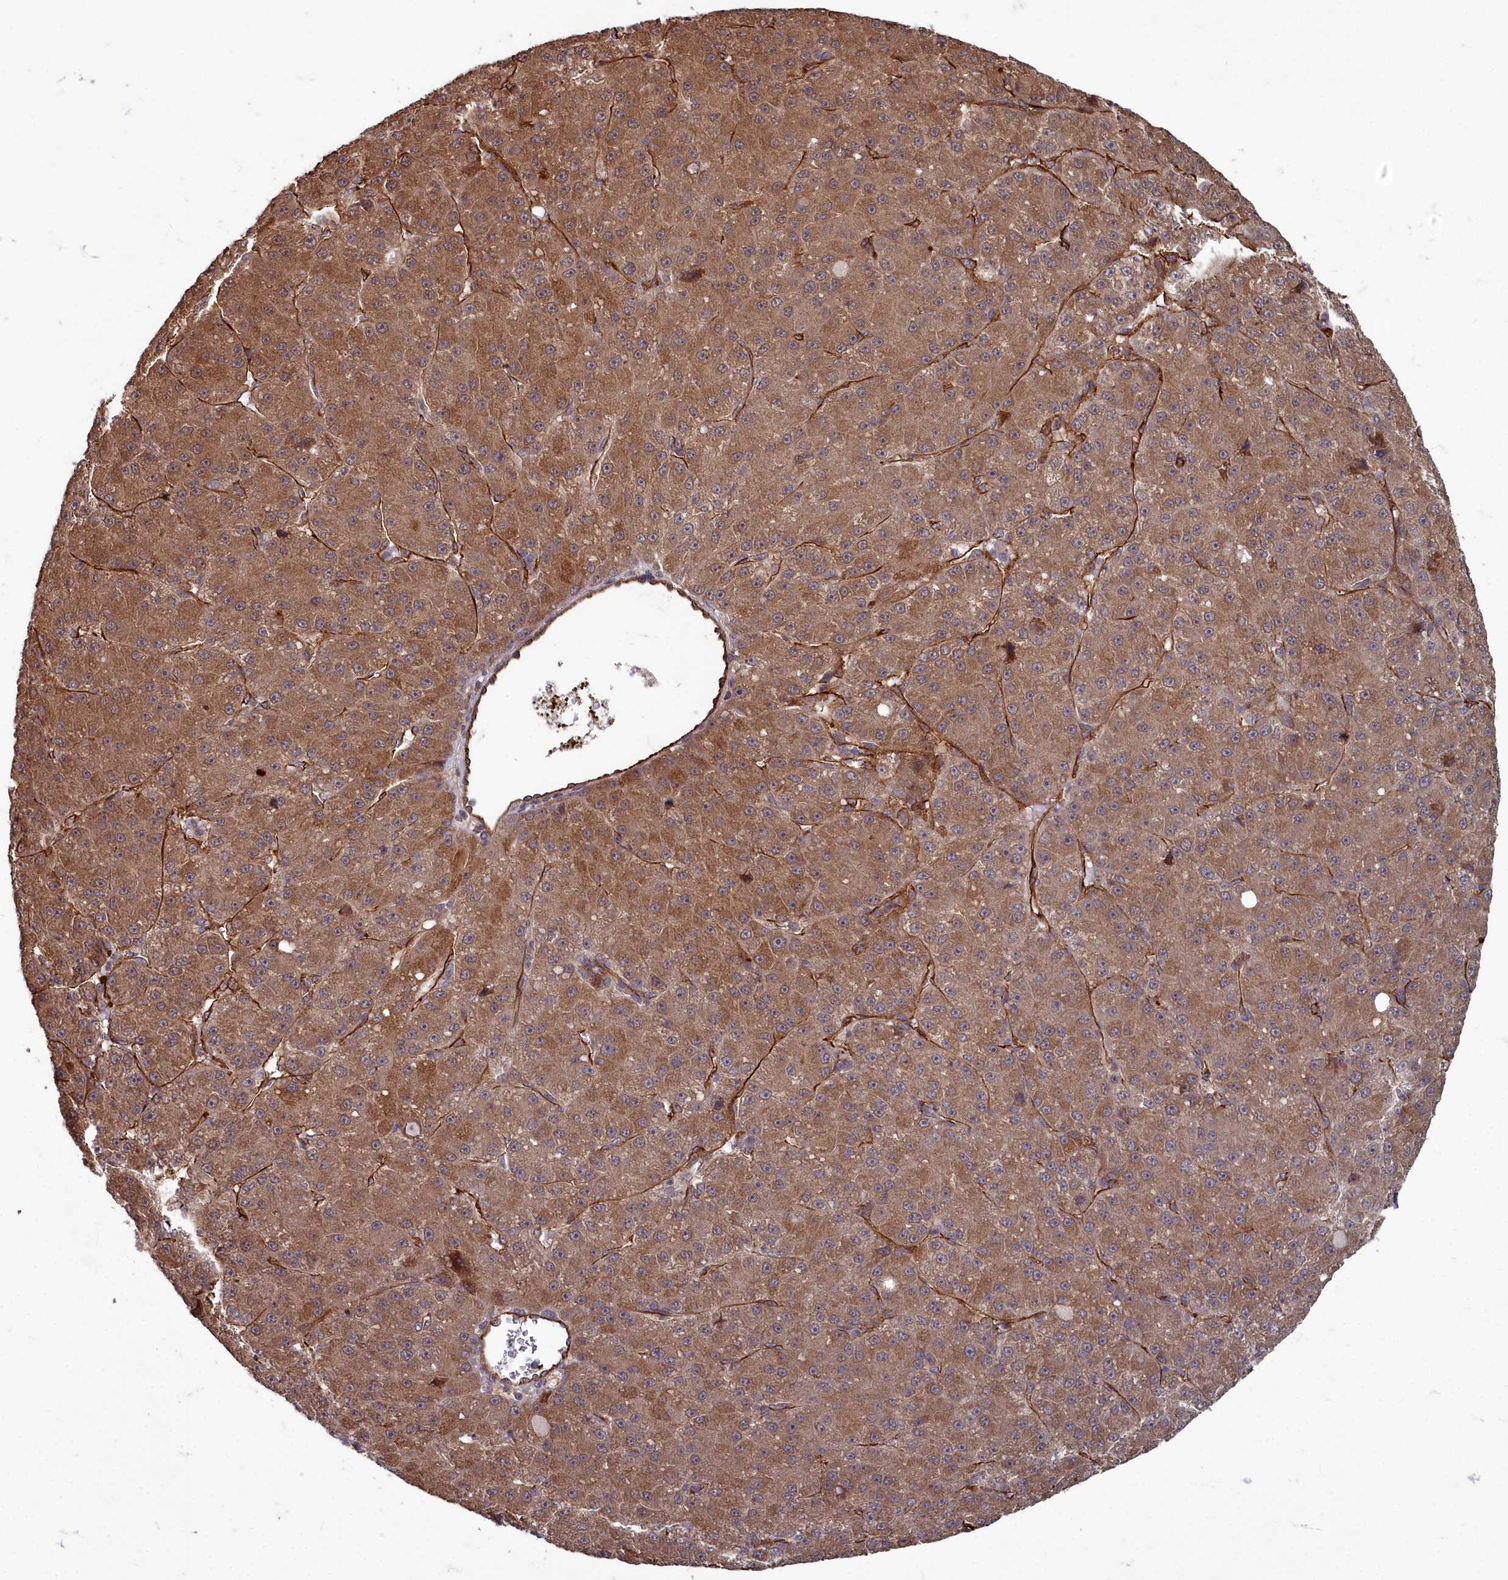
{"staining": {"intensity": "moderate", "quantity": ">75%", "location": "cytoplasmic/membranous"}, "tissue": "liver cancer", "cell_type": "Tumor cells", "image_type": "cancer", "snomed": [{"axis": "morphology", "description": "Carcinoma, Hepatocellular, NOS"}, {"axis": "topography", "description": "Liver"}], "caption": "Immunohistochemical staining of liver cancer shows medium levels of moderate cytoplasmic/membranous expression in approximately >75% of tumor cells.", "gene": "TSPYL4", "patient": {"sex": "male", "age": 67}}